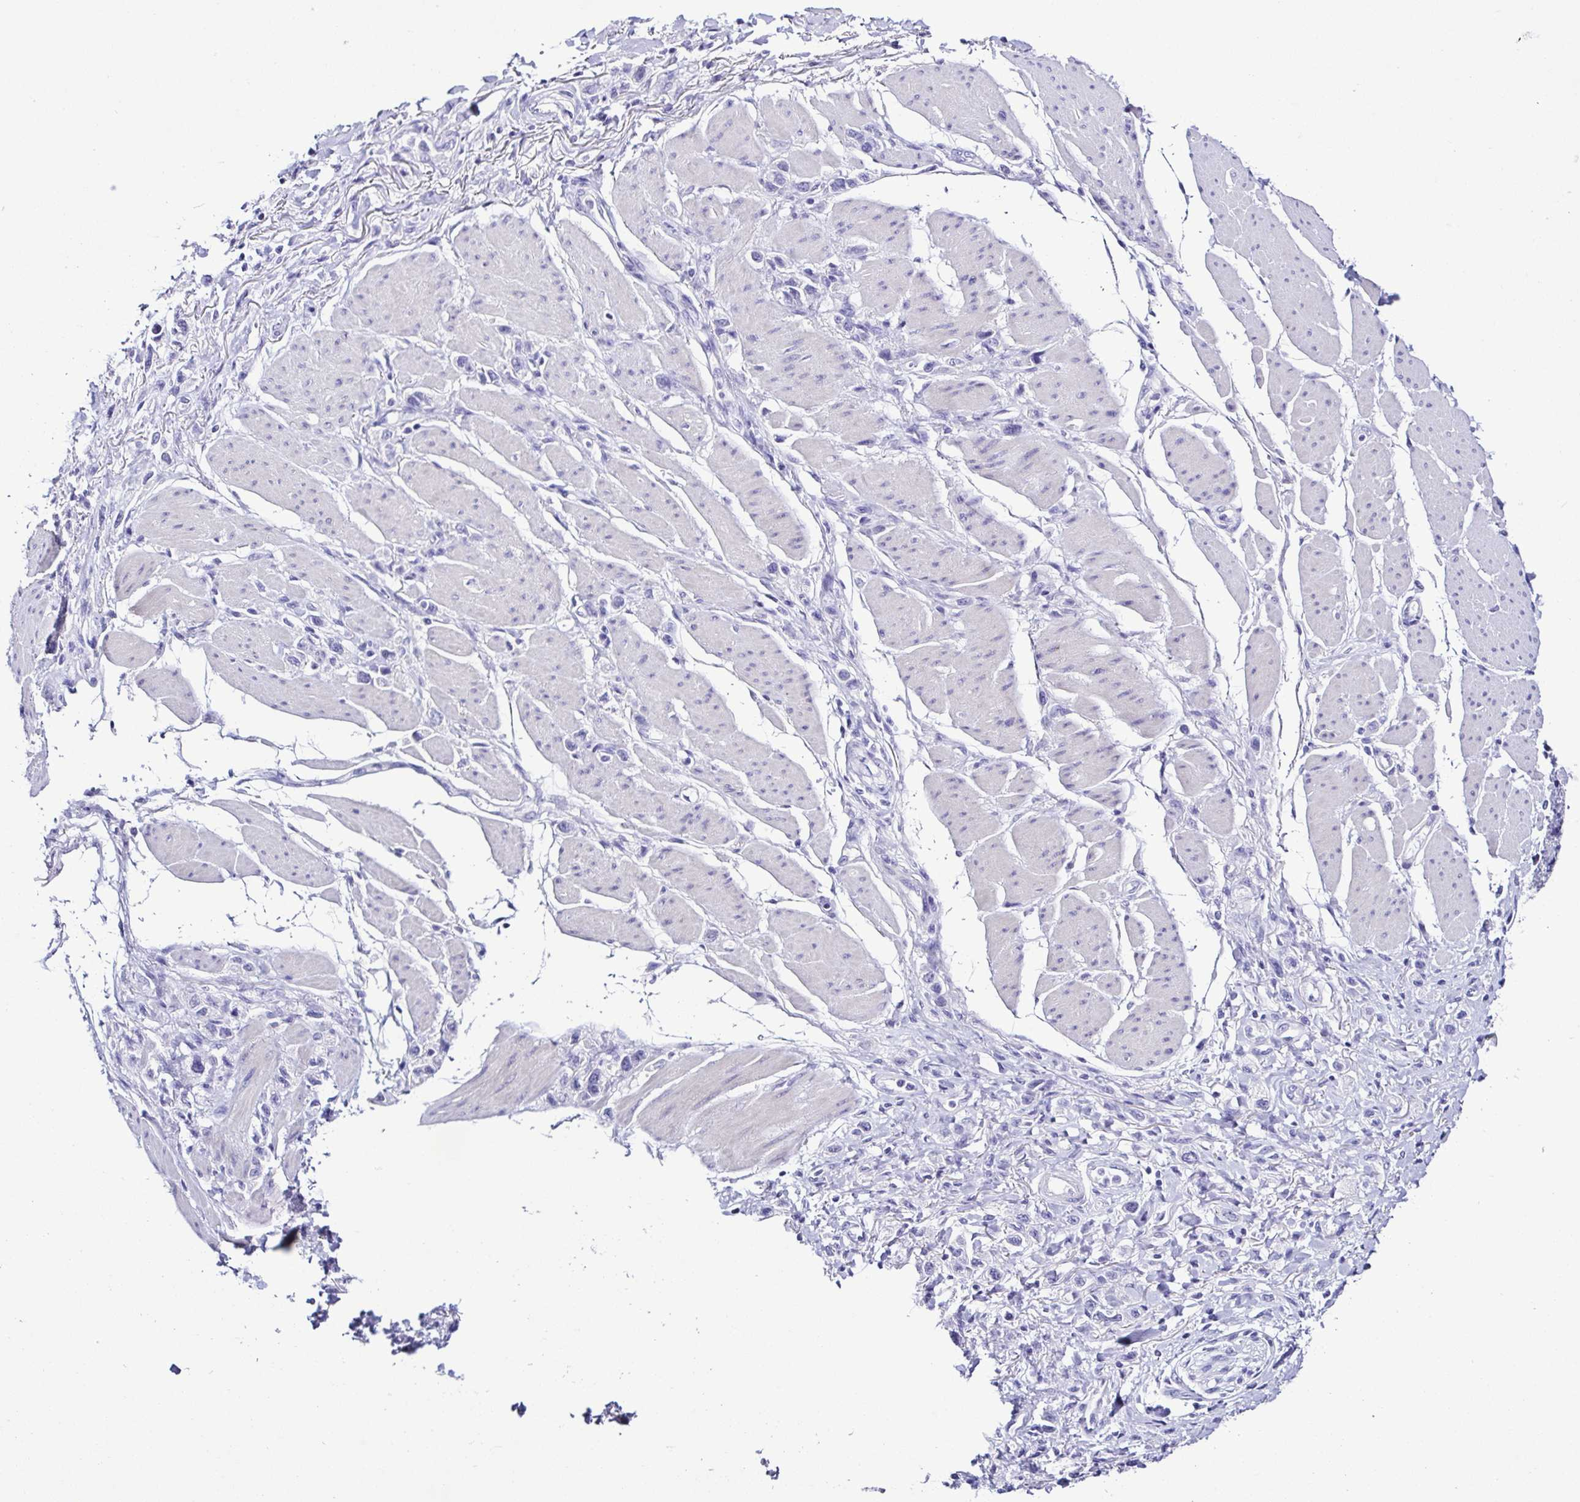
{"staining": {"intensity": "negative", "quantity": "none", "location": "none"}, "tissue": "stomach cancer", "cell_type": "Tumor cells", "image_type": "cancer", "snomed": [{"axis": "morphology", "description": "Adenocarcinoma, NOS"}, {"axis": "topography", "description": "Stomach"}], "caption": "DAB (3,3'-diaminobenzidine) immunohistochemical staining of adenocarcinoma (stomach) reveals no significant expression in tumor cells.", "gene": "SRL", "patient": {"sex": "female", "age": 65}}